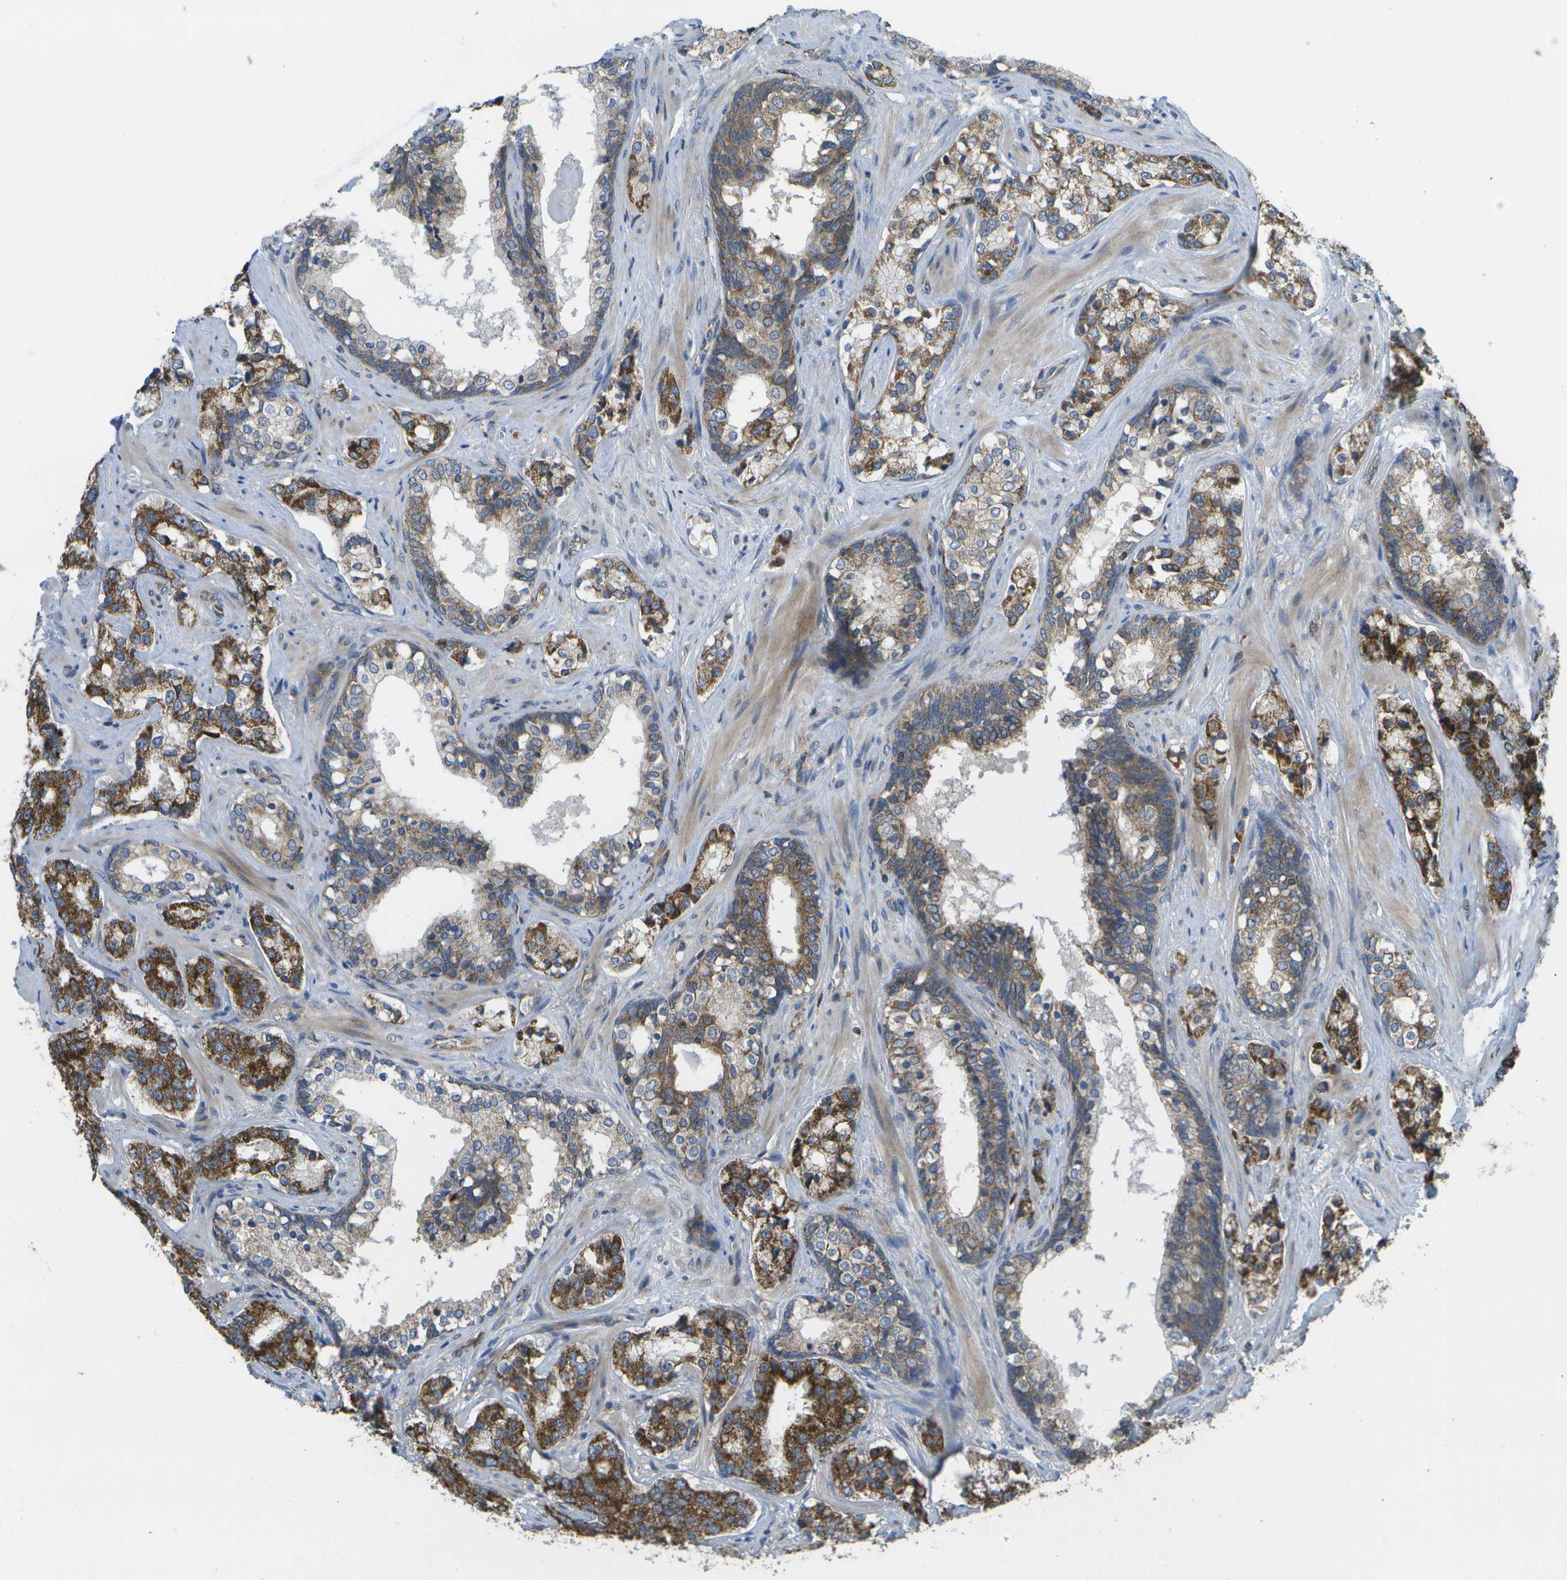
{"staining": {"intensity": "strong", "quantity": ">75%", "location": "cytoplasmic/membranous"}, "tissue": "prostate cancer", "cell_type": "Tumor cells", "image_type": "cancer", "snomed": [{"axis": "morphology", "description": "Adenocarcinoma, High grade"}, {"axis": "topography", "description": "Prostate"}], "caption": "Protein analysis of prostate high-grade adenocarcinoma tissue exhibits strong cytoplasmic/membranous positivity in about >75% of tumor cells.", "gene": "DPM3", "patient": {"sex": "male", "age": 60}}